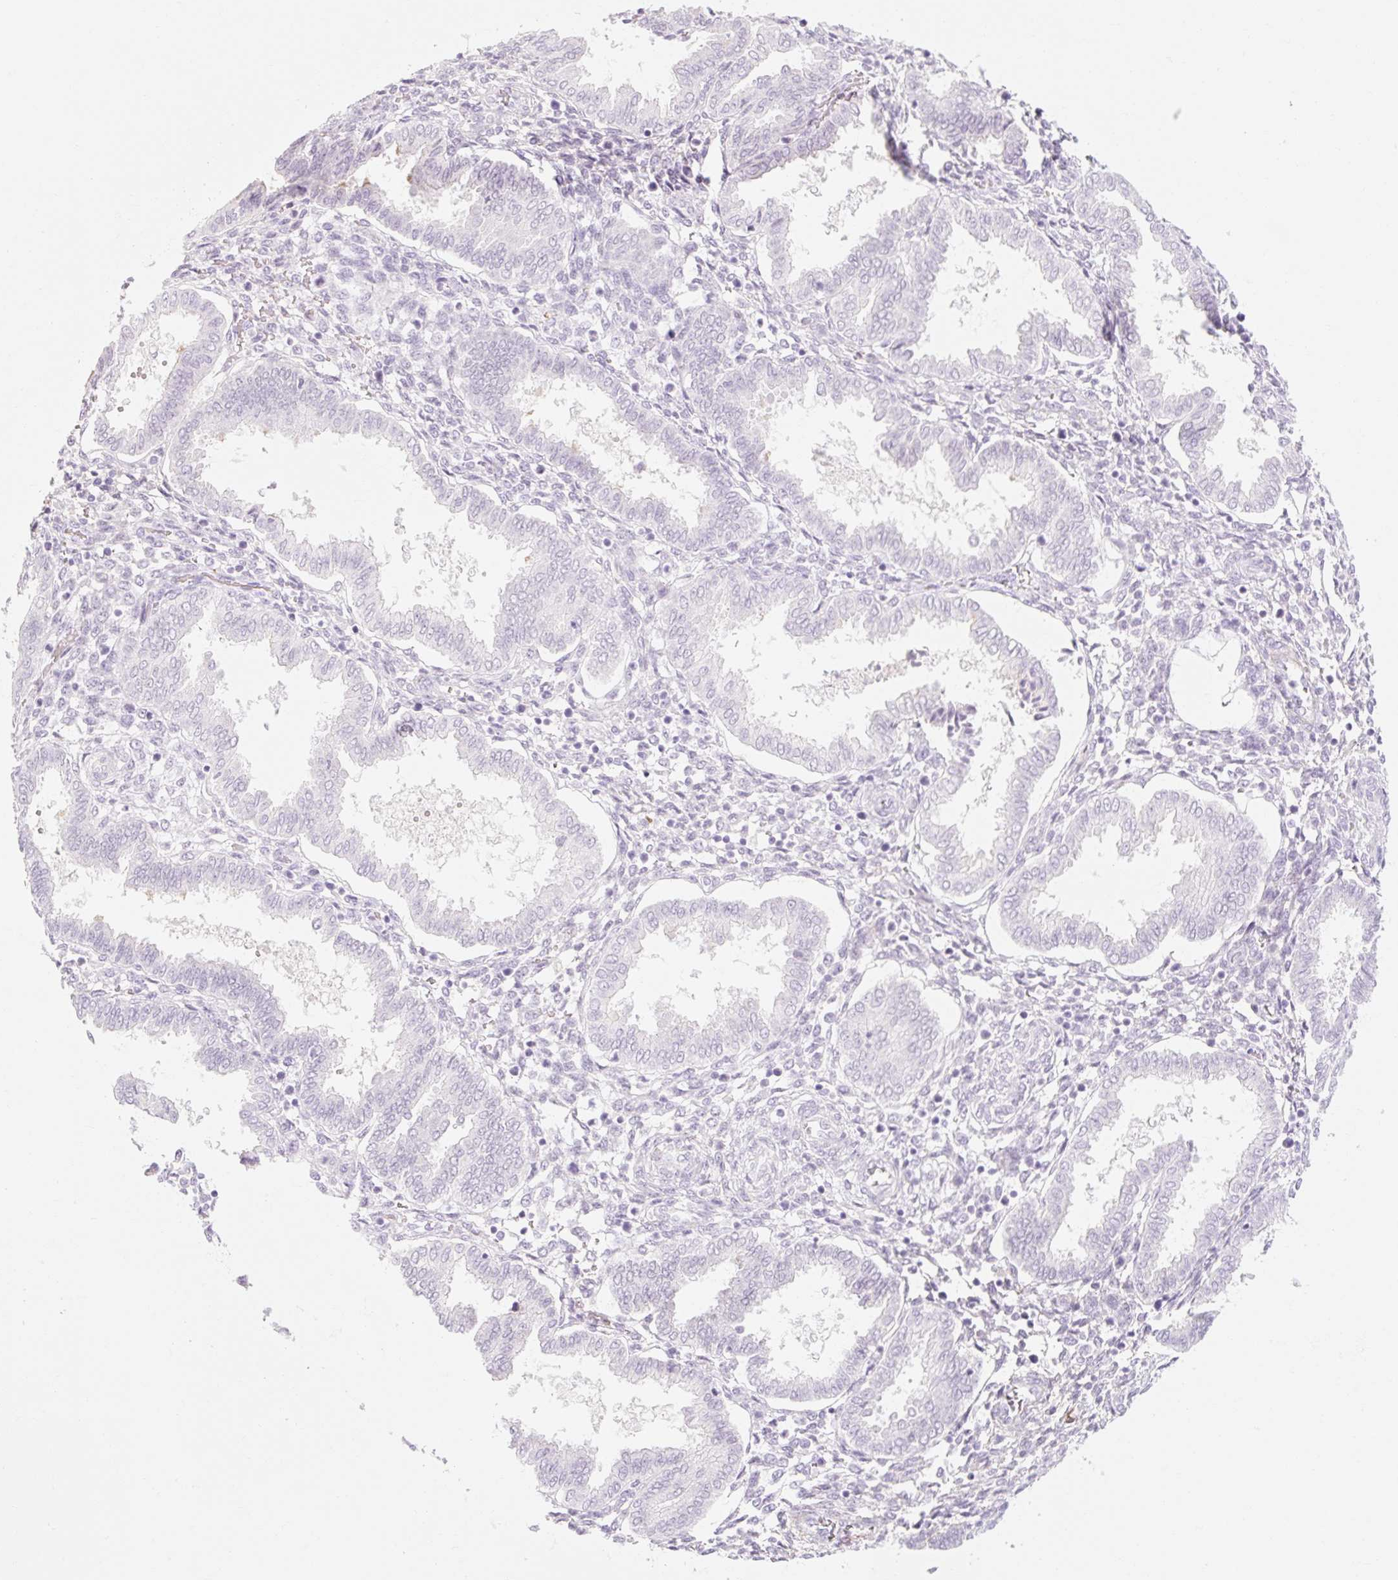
{"staining": {"intensity": "negative", "quantity": "none", "location": "none"}, "tissue": "endometrium", "cell_type": "Cells in endometrial stroma", "image_type": "normal", "snomed": [{"axis": "morphology", "description": "Normal tissue, NOS"}, {"axis": "topography", "description": "Endometrium"}], "caption": "Human endometrium stained for a protein using immunohistochemistry (IHC) demonstrates no positivity in cells in endometrial stroma.", "gene": "TAF1L", "patient": {"sex": "female", "age": 24}}